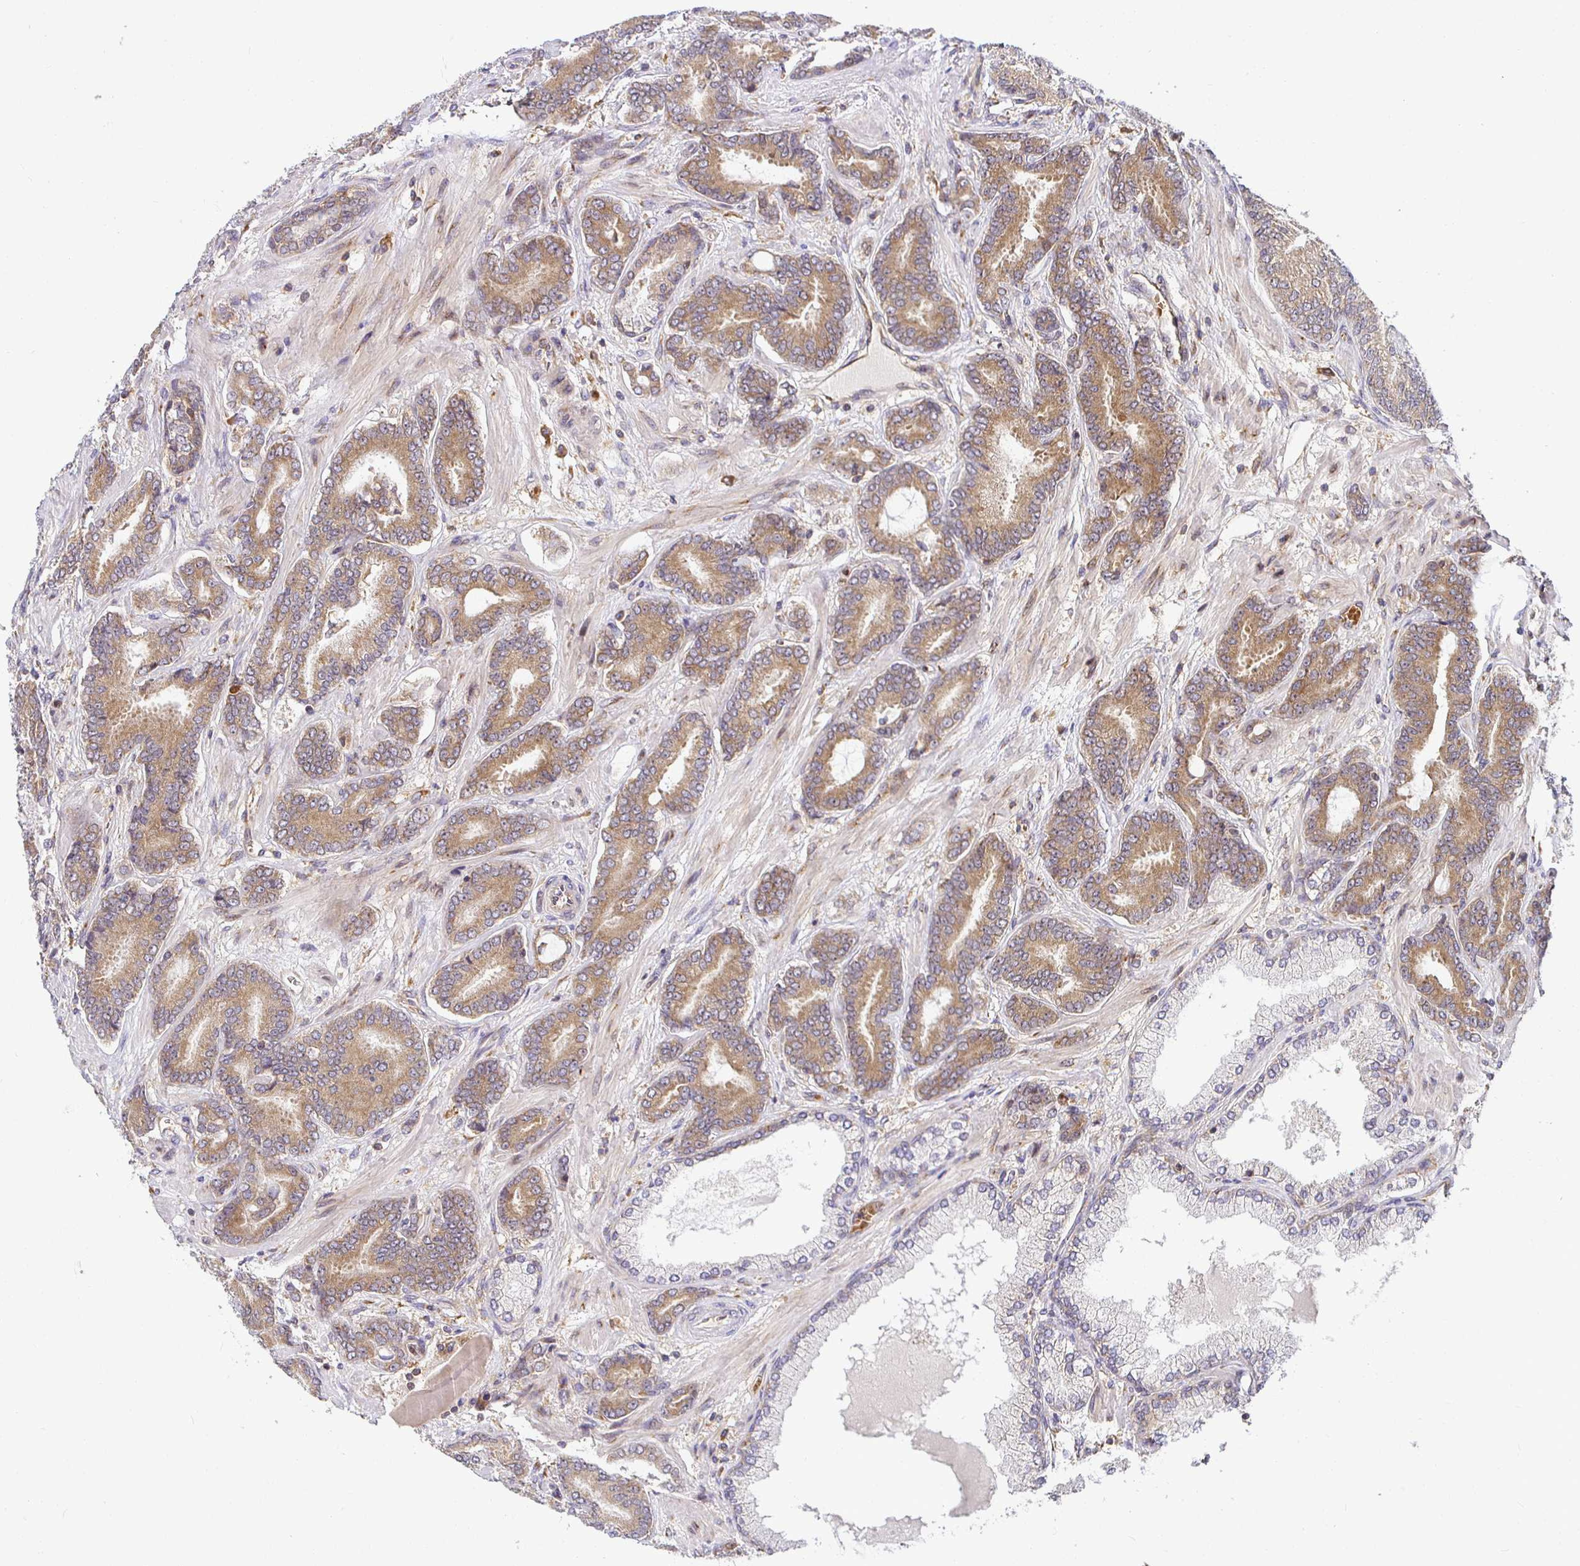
{"staining": {"intensity": "moderate", "quantity": ">75%", "location": "cytoplasmic/membranous"}, "tissue": "prostate cancer", "cell_type": "Tumor cells", "image_type": "cancer", "snomed": [{"axis": "morphology", "description": "Adenocarcinoma, High grade"}, {"axis": "topography", "description": "Prostate"}], "caption": "Approximately >75% of tumor cells in human prostate adenocarcinoma (high-grade) display moderate cytoplasmic/membranous protein positivity as visualized by brown immunohistochemical staining.", "gene": "IRAK1", "patient": {"sex": "male", "age": 62}}